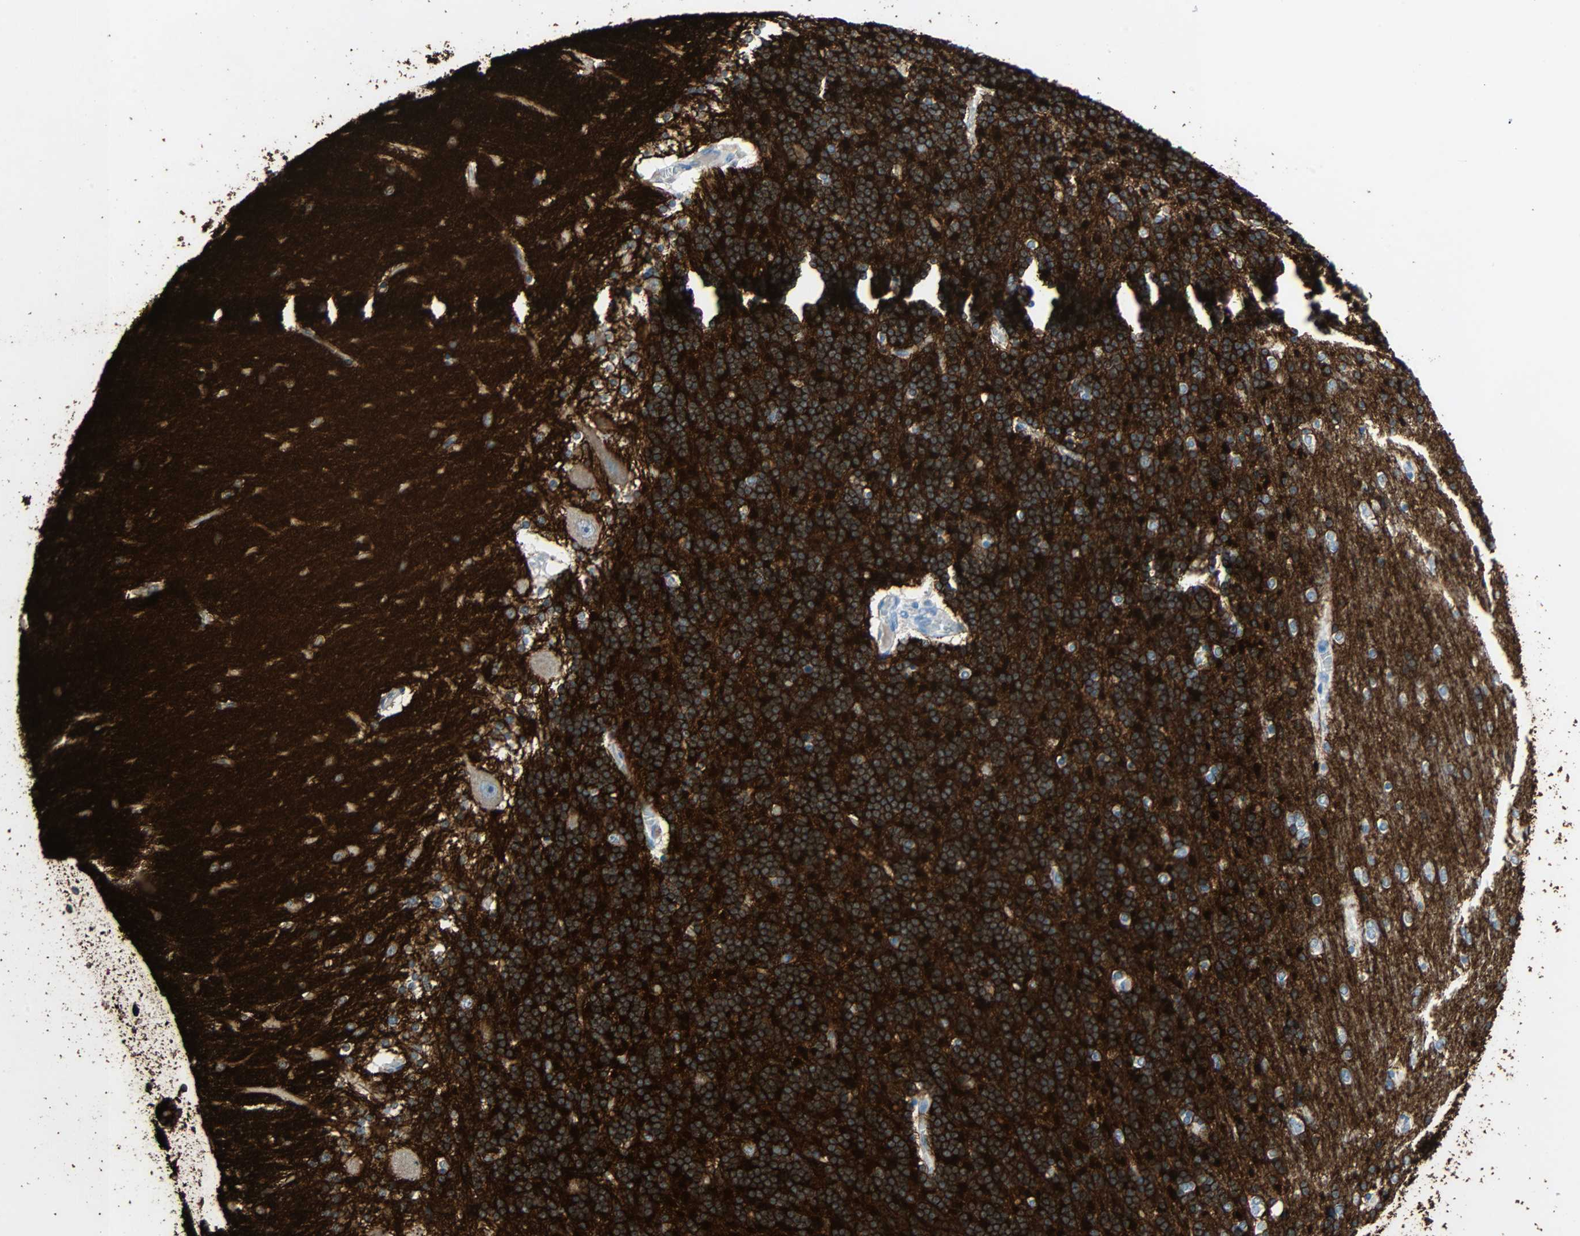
{"staining": {"intensity": "moderate", "quantity": ">75%", "location": "cytoplasmic/membranous"}, "tissue": "cerebellum", "cell_type": "Cells in granular layer", "image_type": "normal", "snomed": [{"axis": "morphology", "description": "Normal tissue, NOS"}, {"axis": "topography", "description": "Cerebellum"}], "caption": "Moderate cytoplasmic/membranous staining for a protein is appreciated in approximately >75% of cells in granular layer of unremarkable cerebellum using IHC.", "gene": "STX1A", "patient": {"sex": "female", "age": 54}}